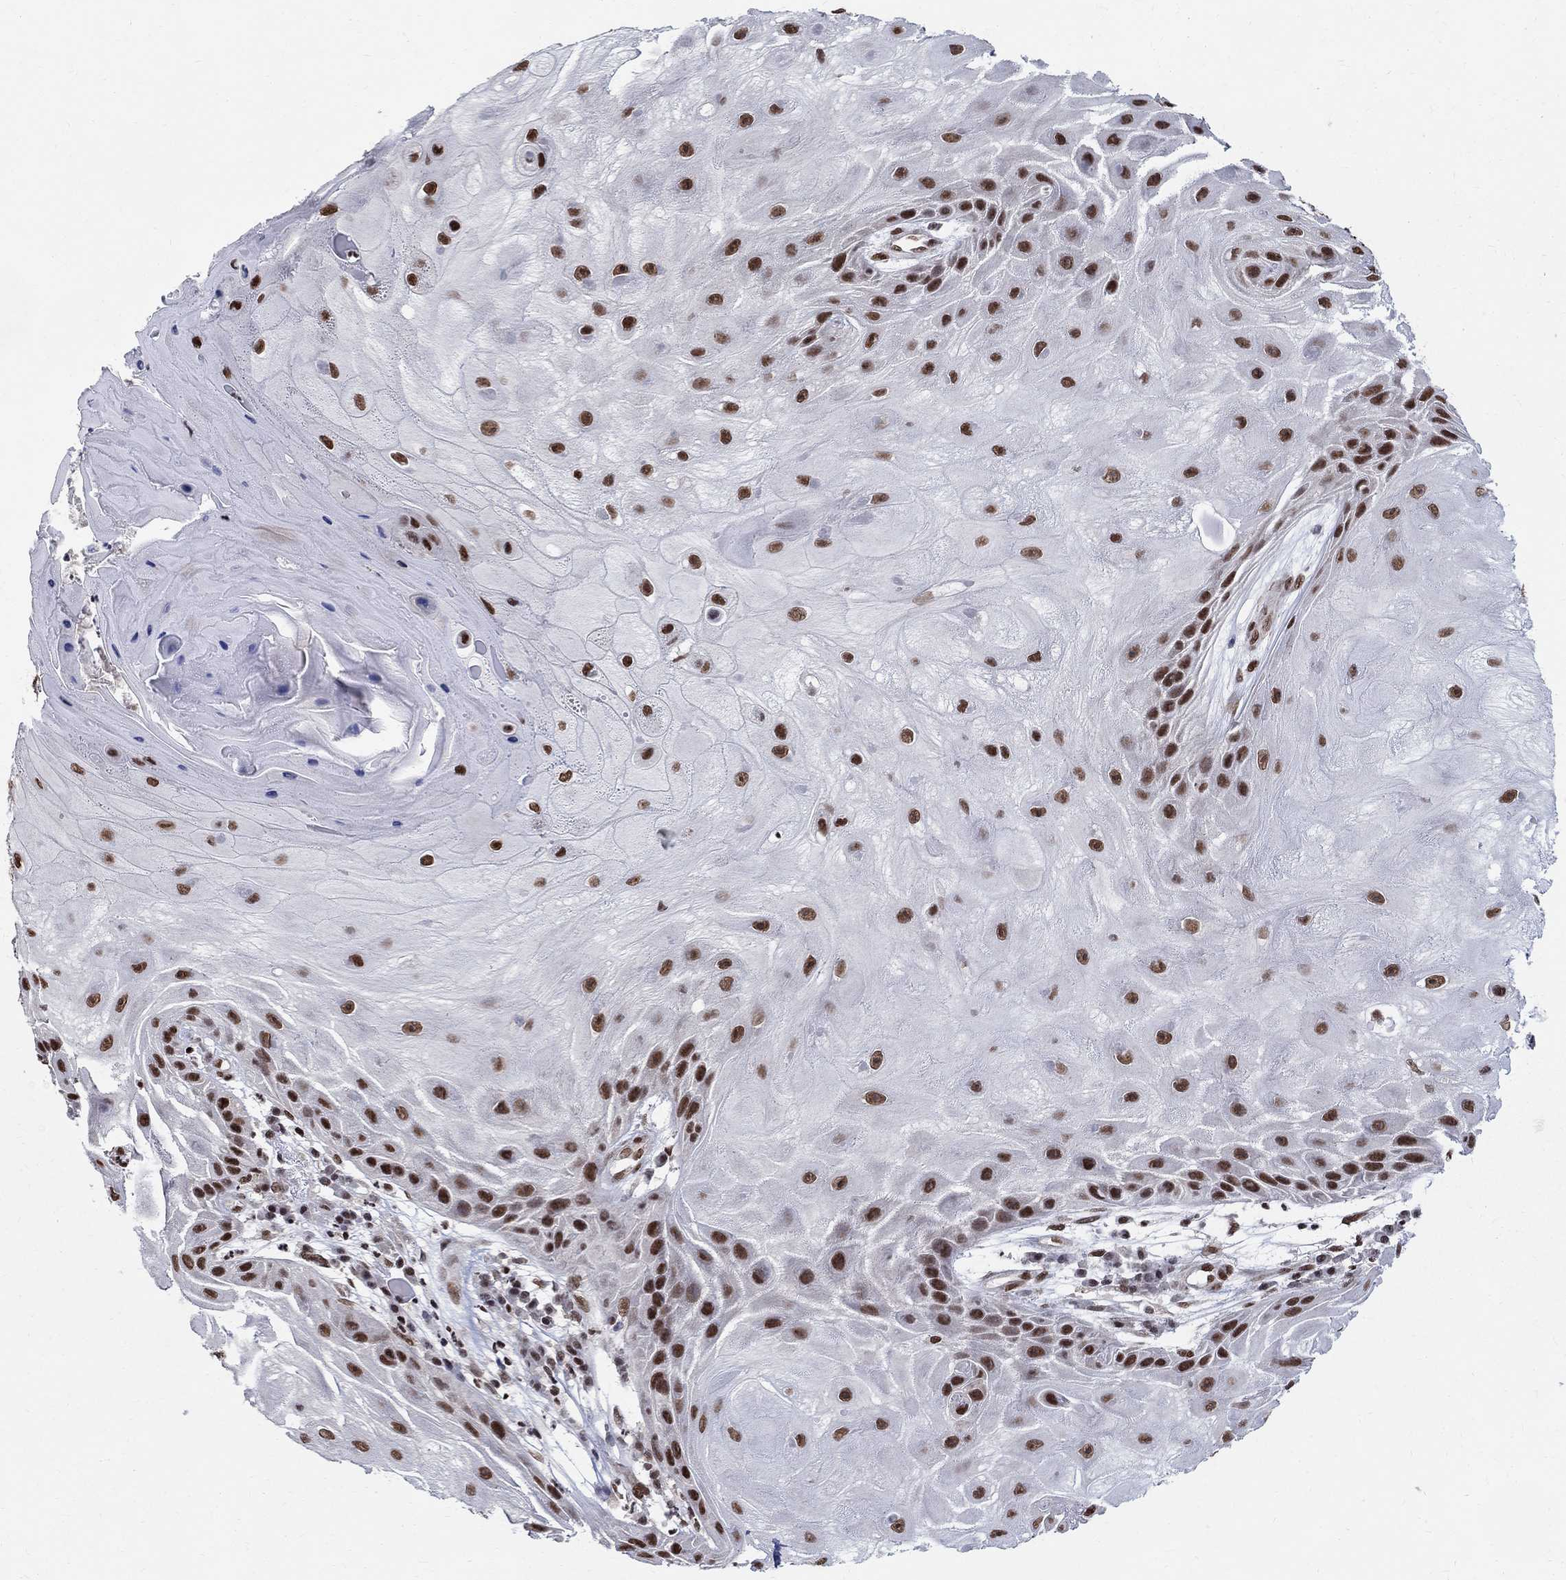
{"staining": {"intensity": "strong", "quantity": ">75%", "location": "nuclear"}, "tissue": "skin cancer", "cell_type": "Tumor cells", "image_type": "cancer", "snomed": [{"axis": "morphology", "description": "Normal tissue, NOS"}, {"axis": "morphology", "description": "Squamous cell carcinoma, NOS"}, {"axis": "topography", "description": "Skin"}], "caption": "IHC photomicrograph of human skin cancer (squamous cell carcinoma) stained for a protein (brown), which displays high levels of strong nuclear positivity in about >75% of tumor cells.", "gene": "FBXO16", "patient": {"sex": "male", "age": 79}}